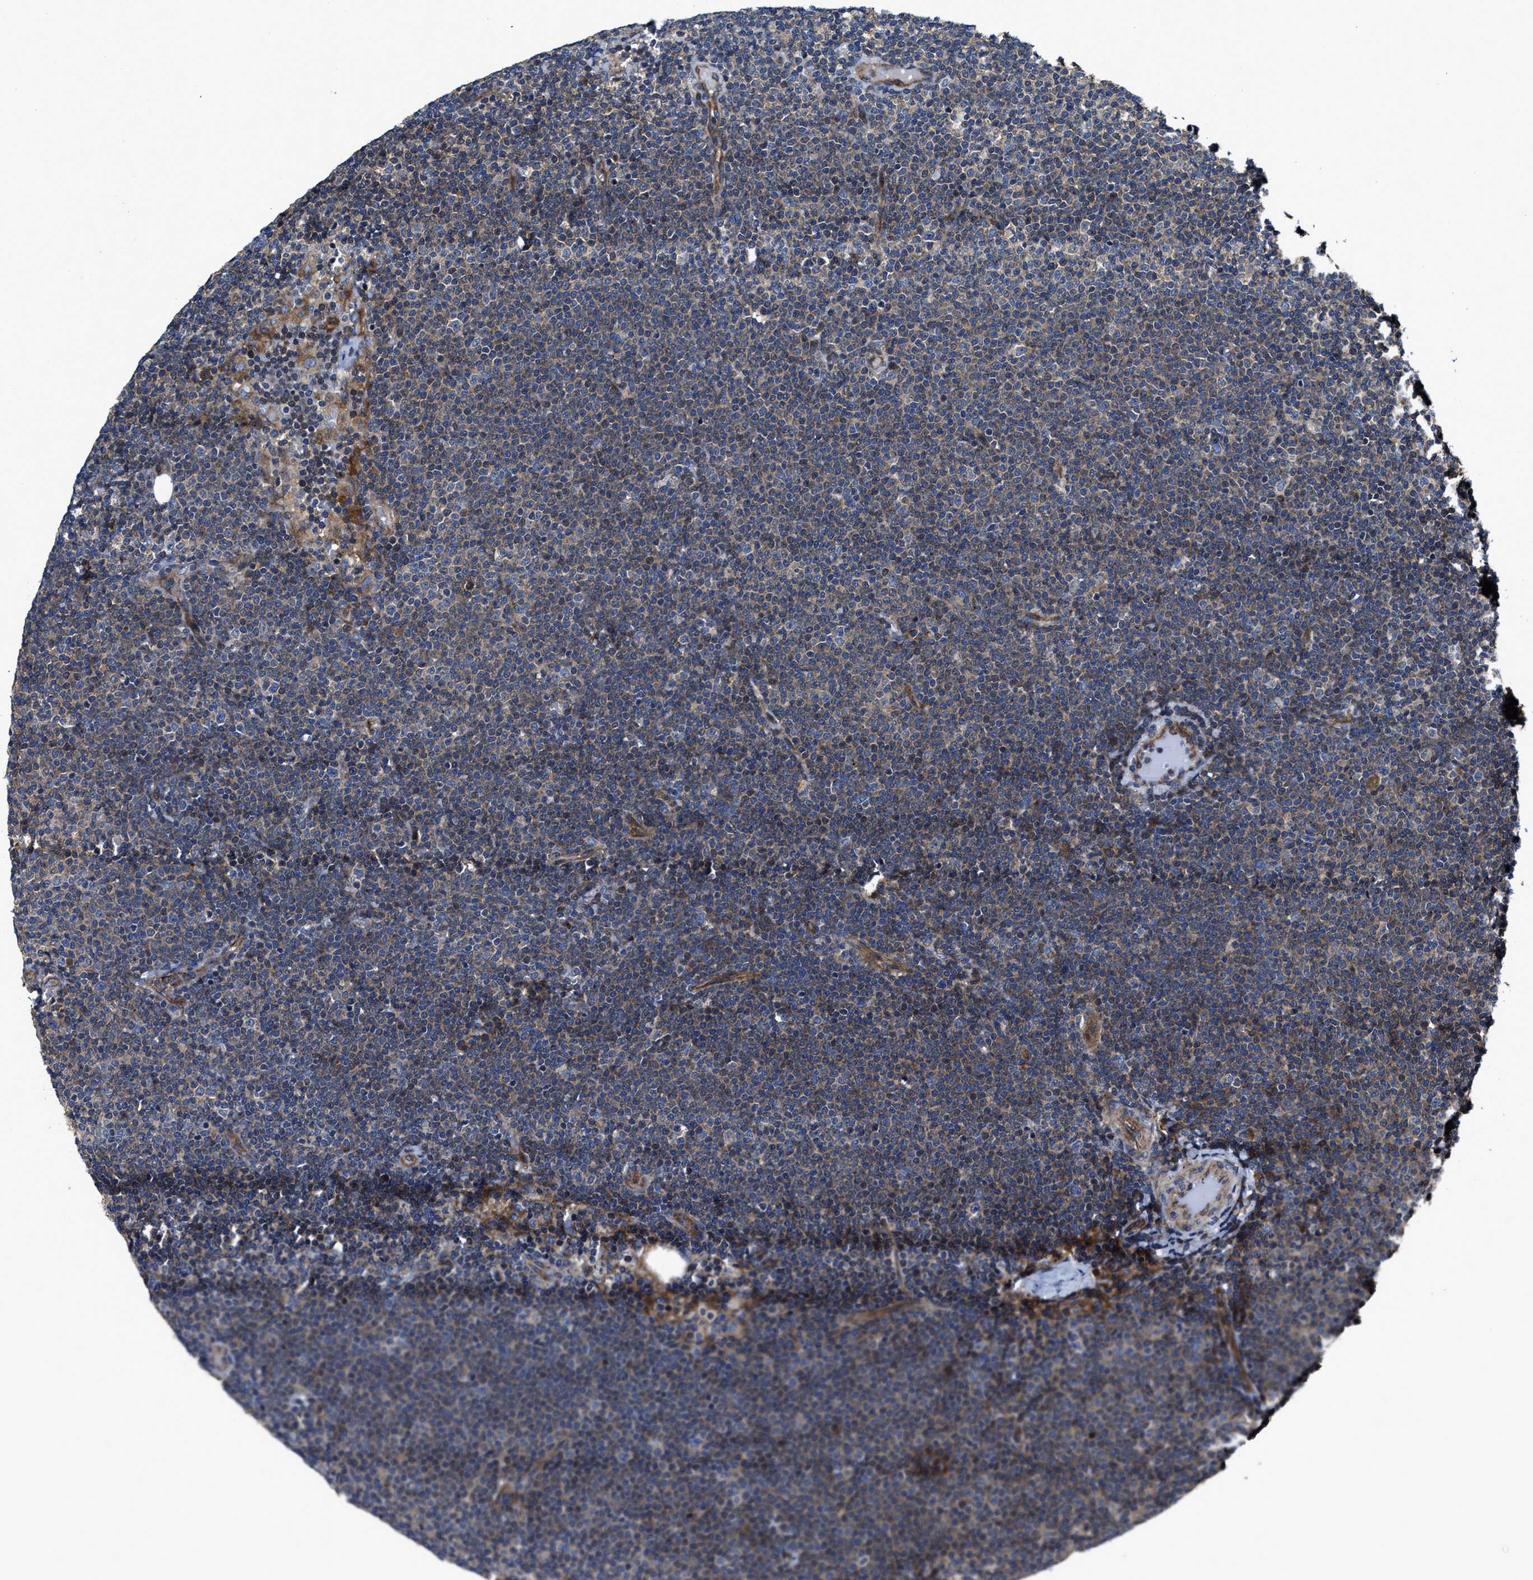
{"staining": {"intensity": "negative", "quantity": "none", "location": "none"}, "tissue": "lymphoma", "cell_type": "Tumor cells", "image_type": "cancer", "snomed": [{"axis": "morphology", "description": "Malignant lymphoma, non-Hodgkin's type, Low grade"}, {"axis": "topography", "description": "Lymph node"}], "caption": "DAB (3,3'-diaminobenzidine) immunohistochemical staining of human lymphoma reveals no significant staining in tumor cells. (Brightfield microscopy of DAB IHC at high magnification).", "gene": "PTAR1", "patient": {"sex": "female", "age": 53}}